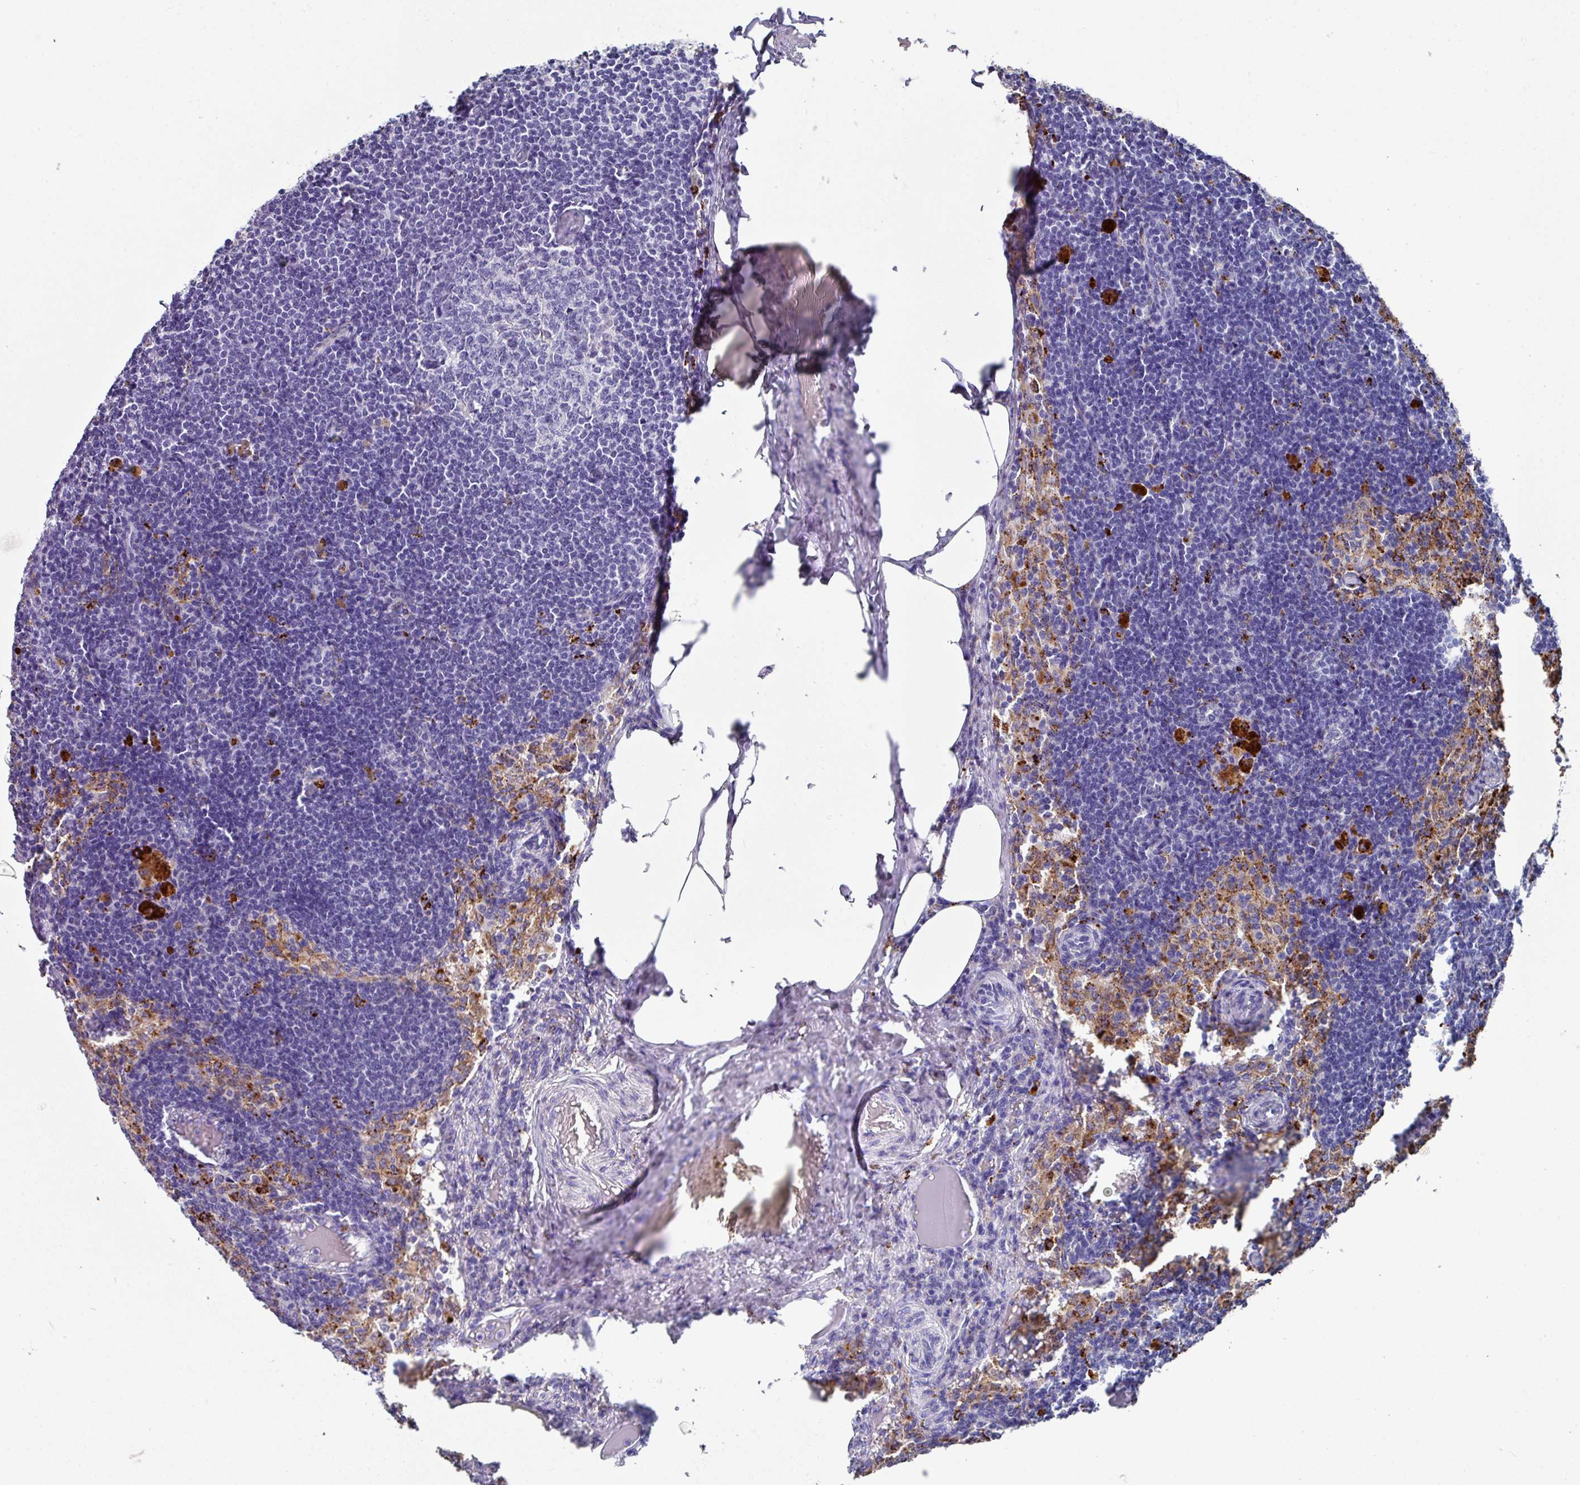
{"staining": {"intensity": "moderate", "quantity": "<25%", "location": "cytoplasmic/membranous"}, "tissue": "lymph node", "cell_type": "Germinal center cells", "image_type": "normal", "snomed": [{"axis": "morphology", "description": "Normal tissue, NOS"}, {"axis": "topography", "description": "Lymph node"}], "caption": "The image exhibits staining of normal lymph node, revealing moderate cytoplasmic/membranous protein positivity (brown color) within germinal center cells. (Stains: DAB in brown, nuclei in blue, Microscopy: brightfield microscopy at high magnification).", "gene": "CPVL", "patient": {"sex": "male", "age": 49}}